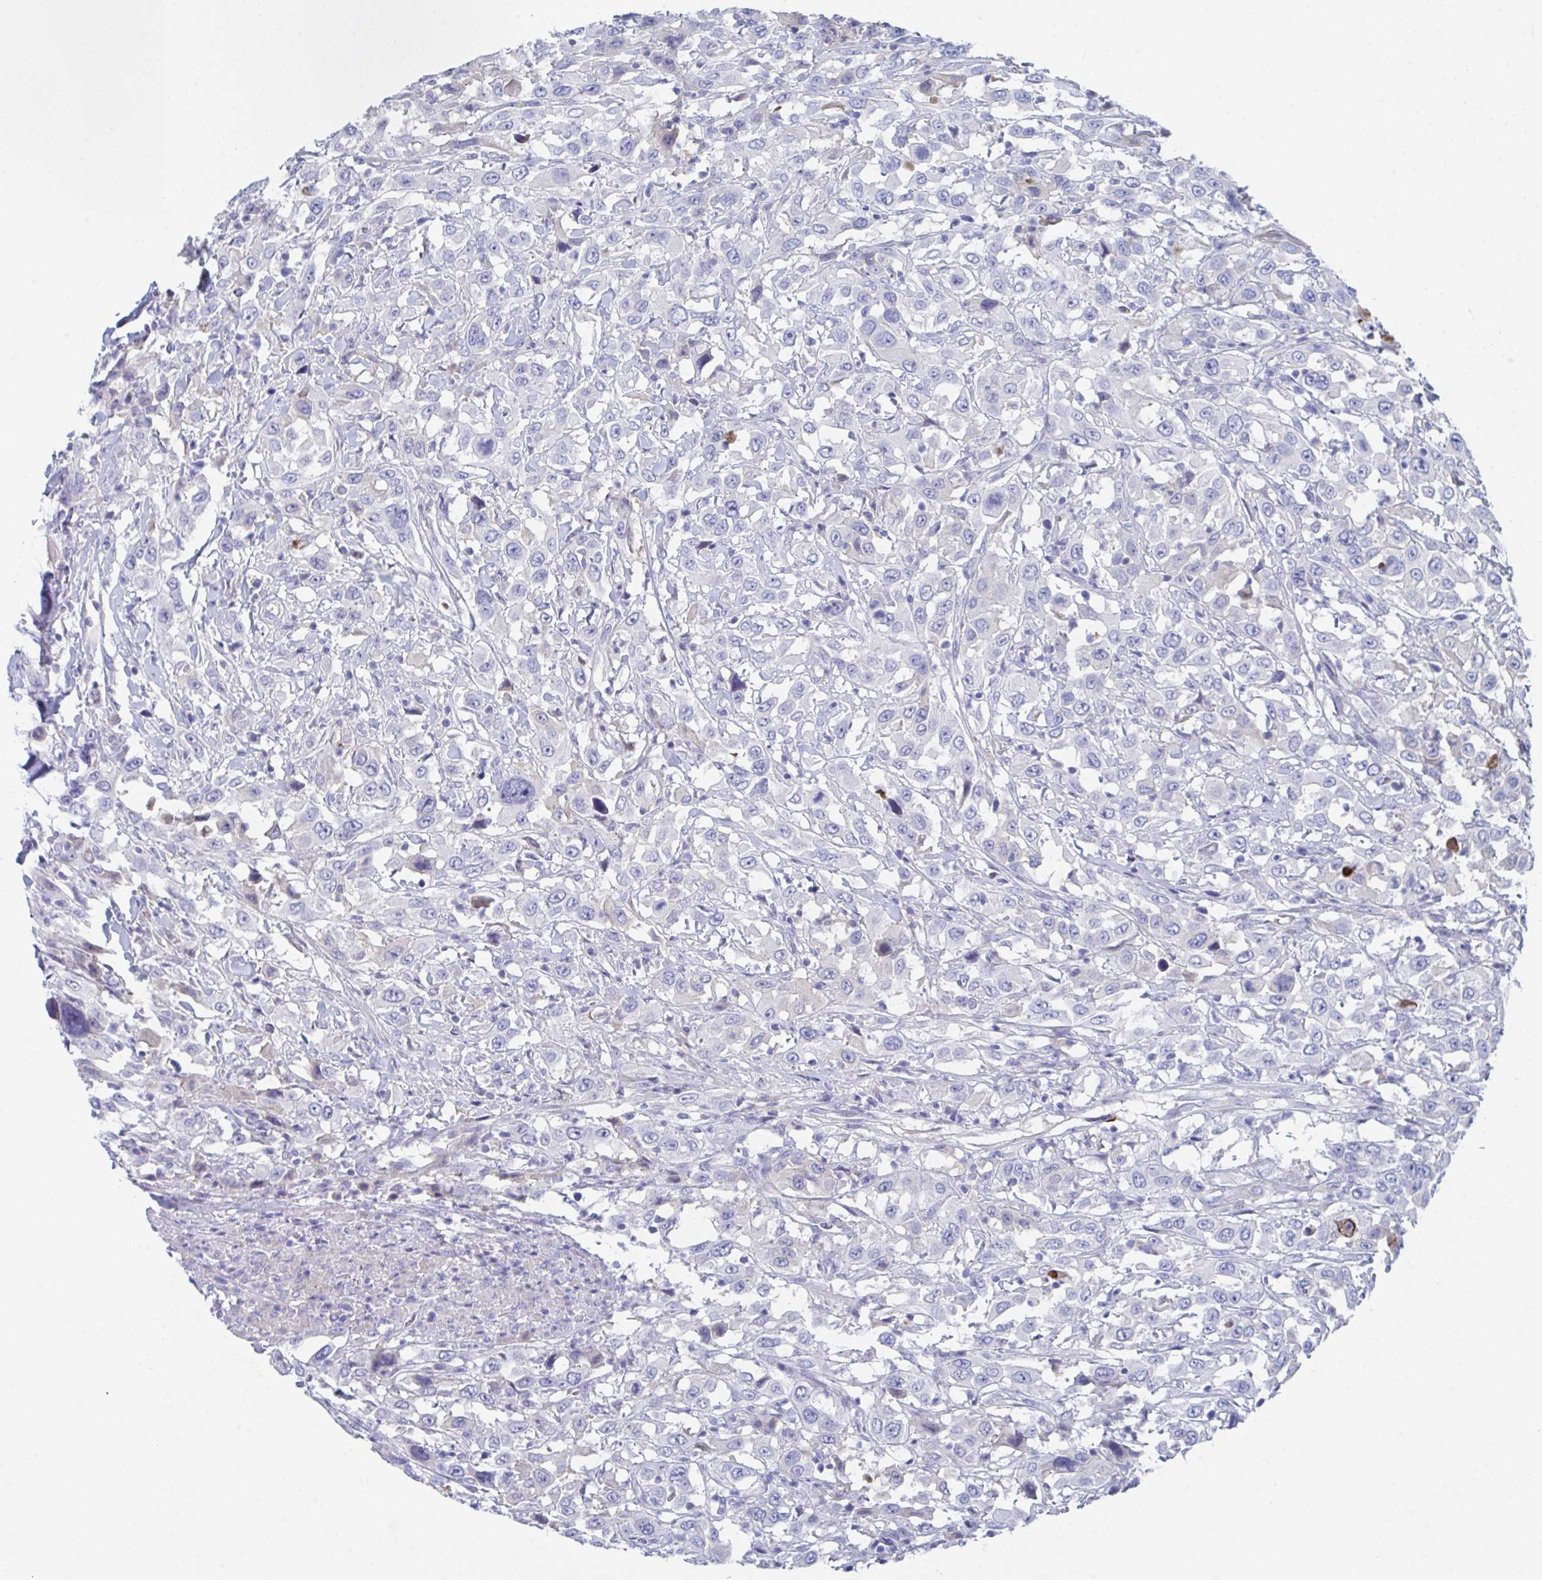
{"staining": {"intensity": "negative", "quantity": "none", "location": "none"}, "tissue": "urothelial cancer", "cell_type": "Tumor cells", "image_type": "cancer", "snomed": [{"axis": "morphology", "description": "Urothelial carcinoma, High grade"}, {"axis": "topography", "description": "Urinary bladder"}], "caption": "Tumor cells show no significant staining in high-grade urothelial carcinoma. (DAB (3,3'-diaminobenzidine) IHC, high magnification).", "gene": "TNFAIP6", "patient": {"sex": "male", "age": 61}}